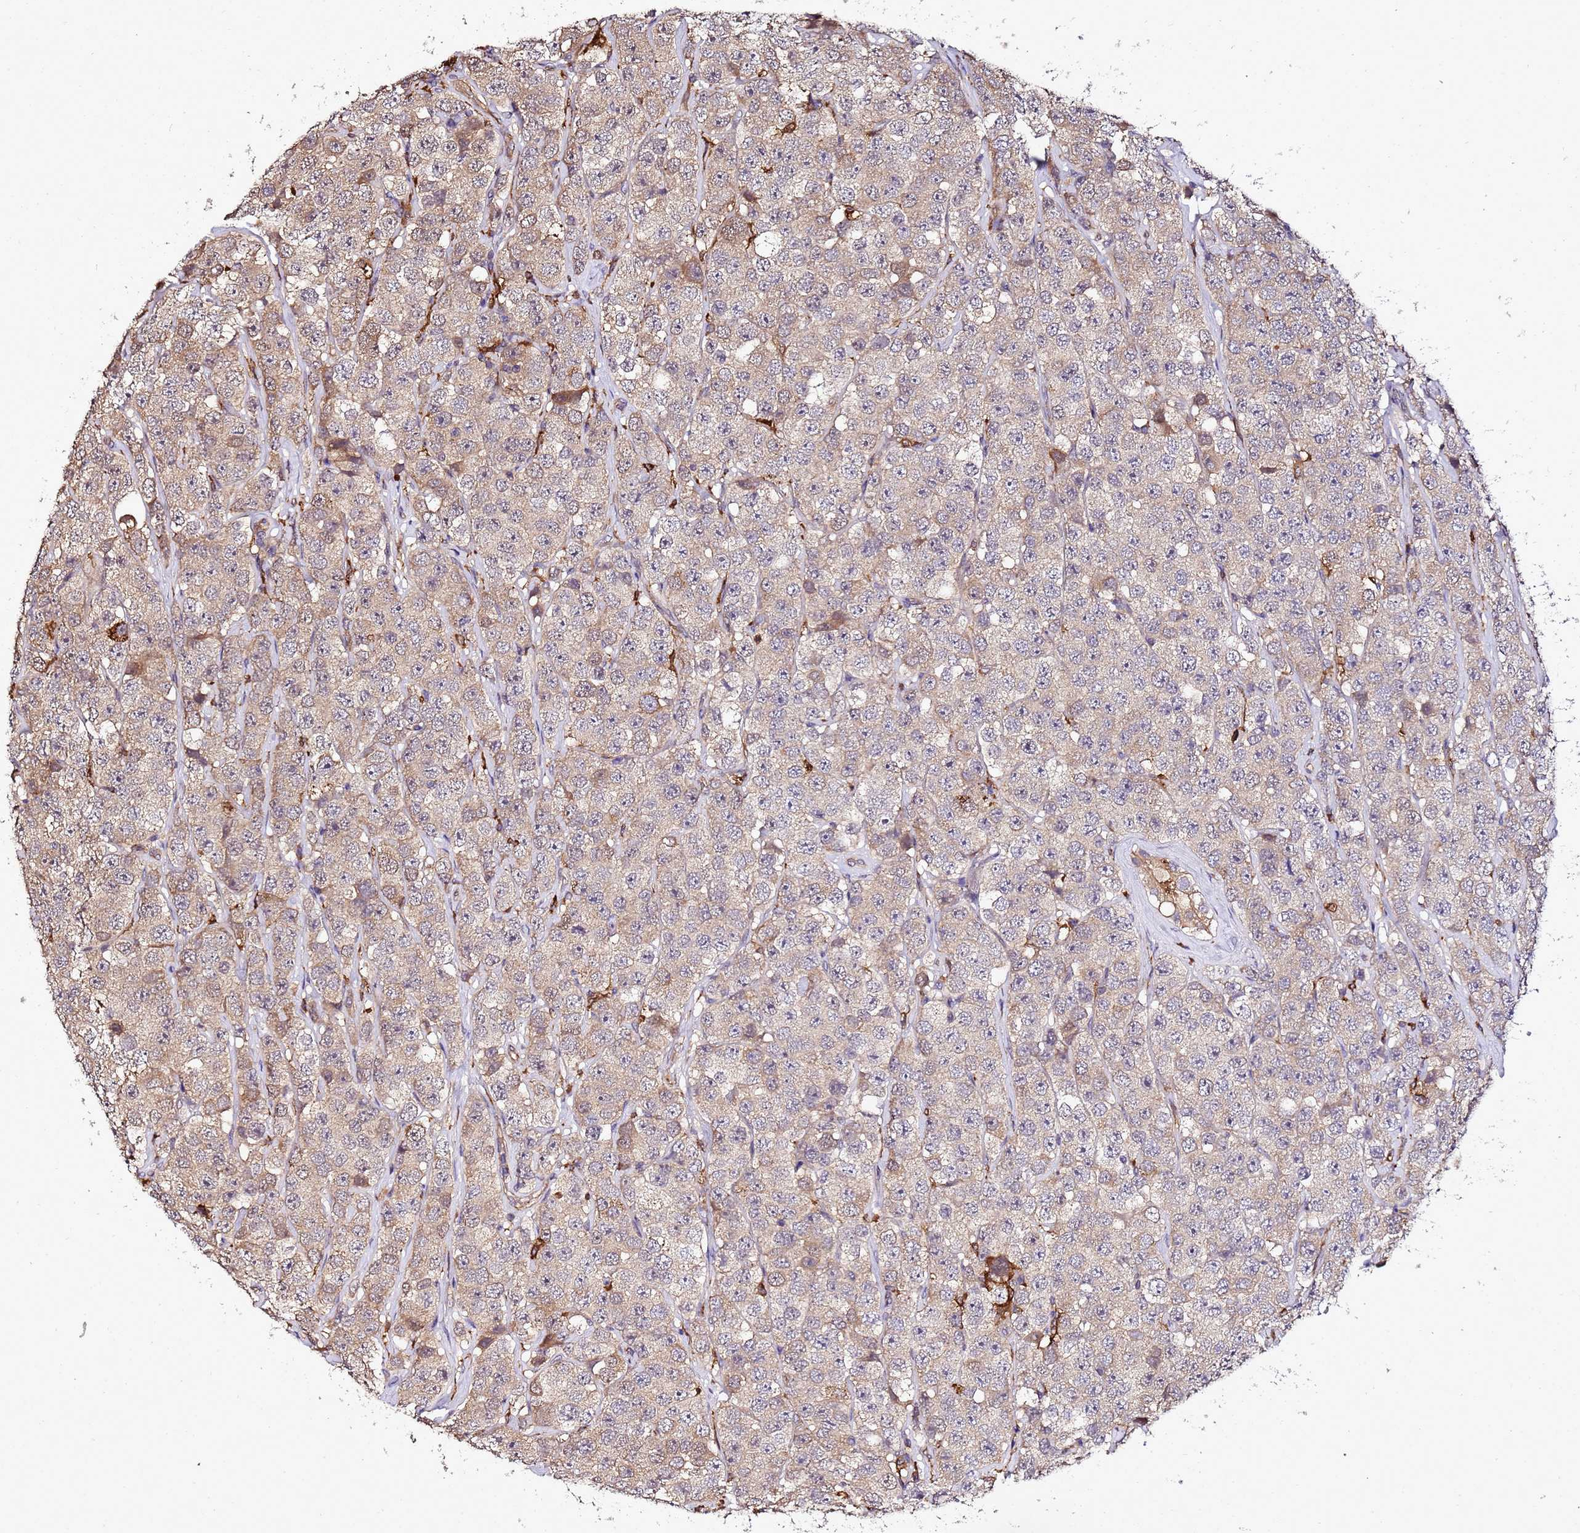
{"staining": {"intensity": "moderate", "quantity": "25%-75%", "location": "cytoplasmic/membranous"}, "tissue": "testis cancer", "cell_type": "Tumor cells", "image_type": "cancer", "snomed": [{"axis": "morphology", "description": "Seminoma, NOS"}, {"axis": "topography", "description": "Testis"}], "caption": "Brown immunohistochemical staining in human testis cancer (seminoma) displays moderate cytoplasmic/membranous positivity in about 25%-75% of tumor cells. The staining is performed using DAB (3,3'-diaminobenzidine) brown chromogen to label protein expression. The nuclei are counter-stained blue using hematoxylin.", "gene": "TRABD", "patient": {"sex": "male", "age": 28}}